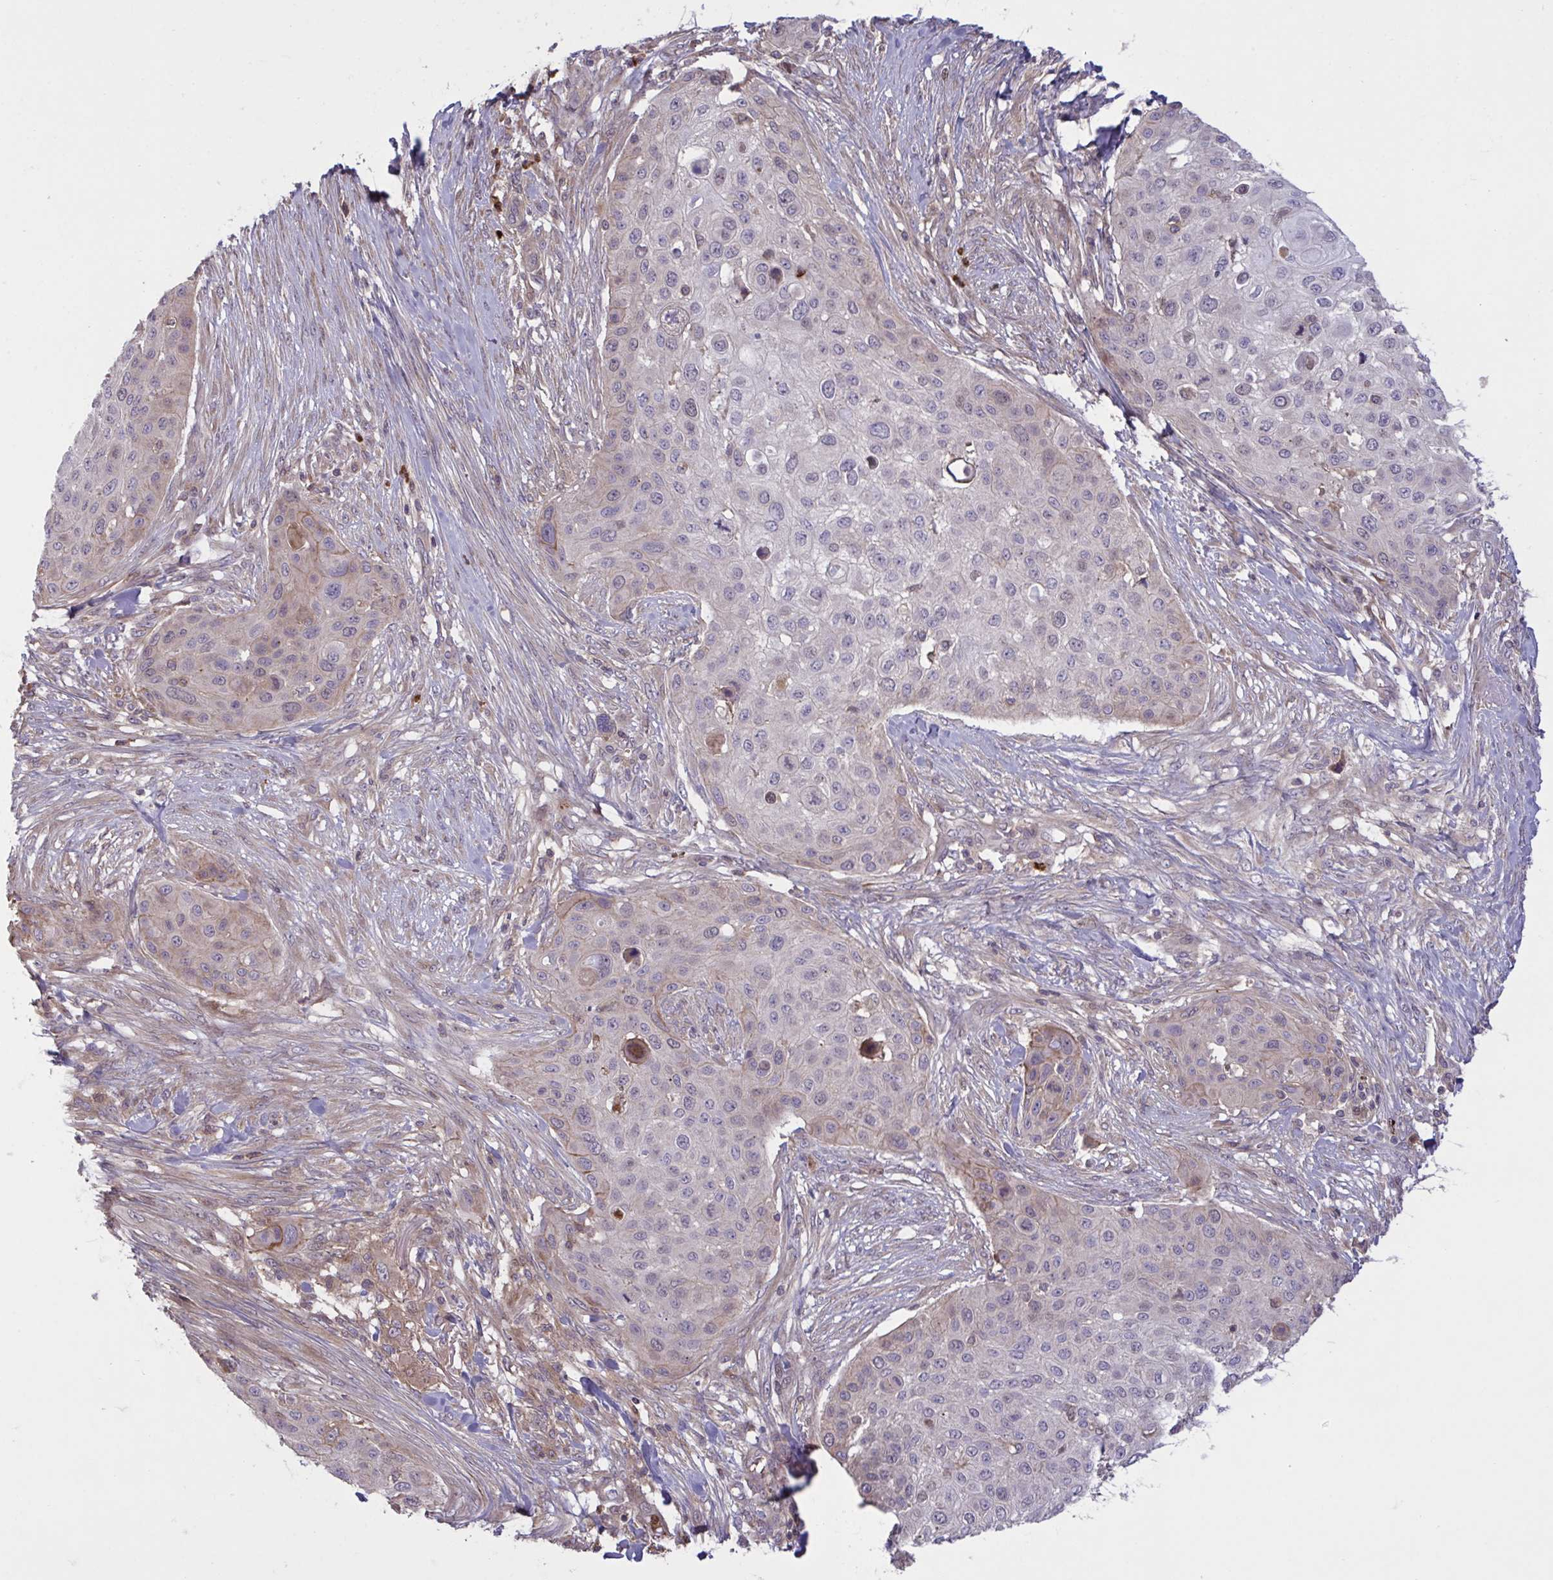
{"staining": {"intensity": "negative", "quantity": "none", "location": "none"}, "tissue": "skin cancer", "cell_type": "Tumor cells", "image_type": "cancer", "snomed": [{"axis": "morphology", "description": "Squamous cell carcinoma, NOS"}, {"axis": "topography", "description": "Skin"}], "caption": "Skin cancer (squamous cell carcinoma) was stained to show a protein in brown. There is no significant expression in tumor cells.", "gene": "IL1R1", "patient": {"sex": "female", "age": 87}}